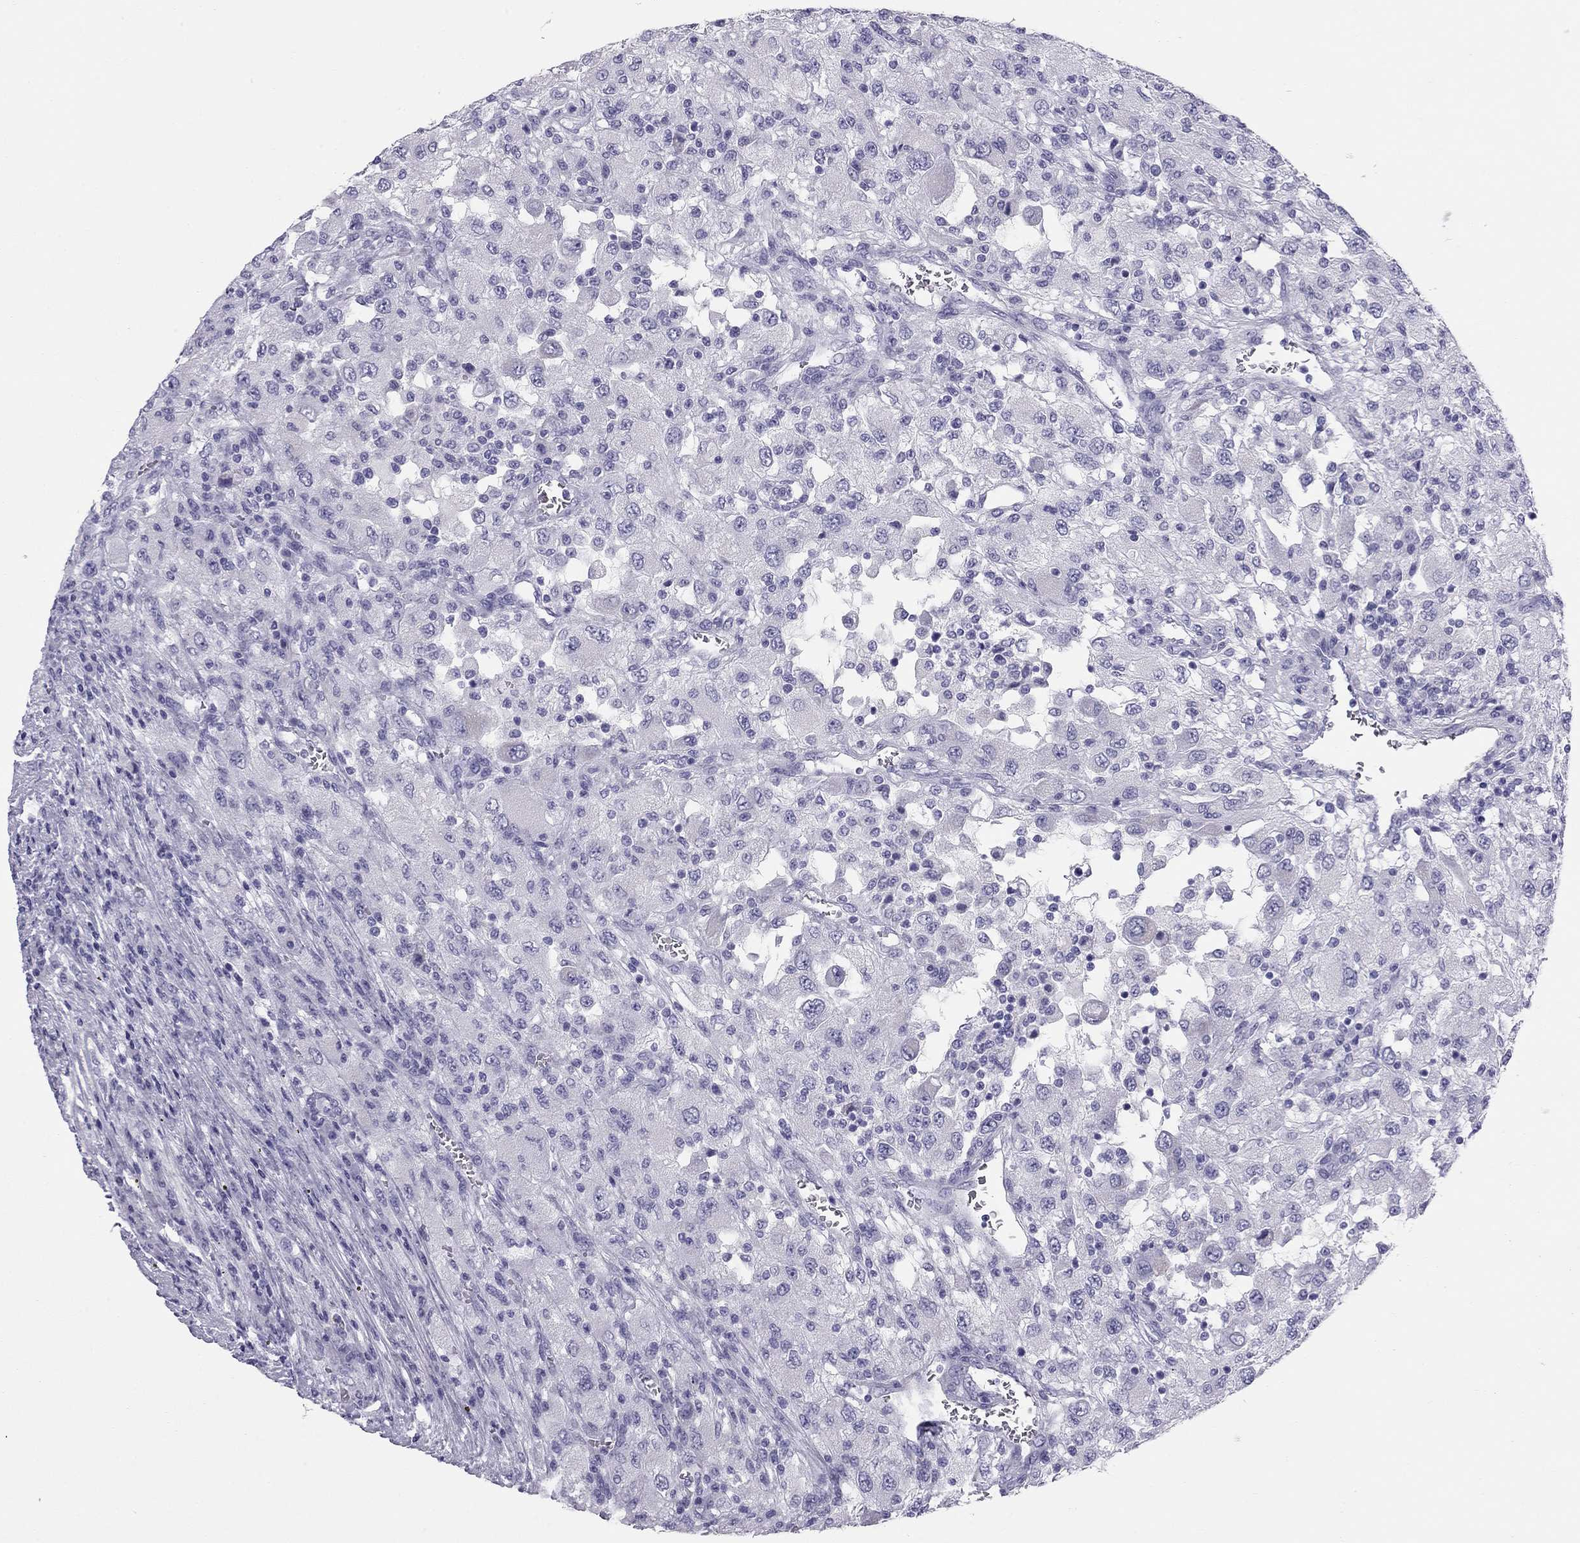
{"staining": {"intensity": "negative", "quantity": "none", "location": "none"}, "tissue": "renal cancer", "cell_type": "Tumor cells", "image_type": "cancer", "snomed": [{"axis": "morphology", "description": "Adenocarcinoma, NOS"}, {"axis": "topography", "description": "Kidney"}], "caption": "DAB (3,3'-diaminobenzidine) immunohistochemical staining of human renal adenocarcinoma demonstrates no significant staining in tumor cells. Brightfield microscopy of IHC stained with DAB (3,3'-diaminobenzidine) (brown) and hematoxylin (blue), captured at high magnification.", "gene": "TRPM3", "patient": {"sex": "female", "age": 67}}